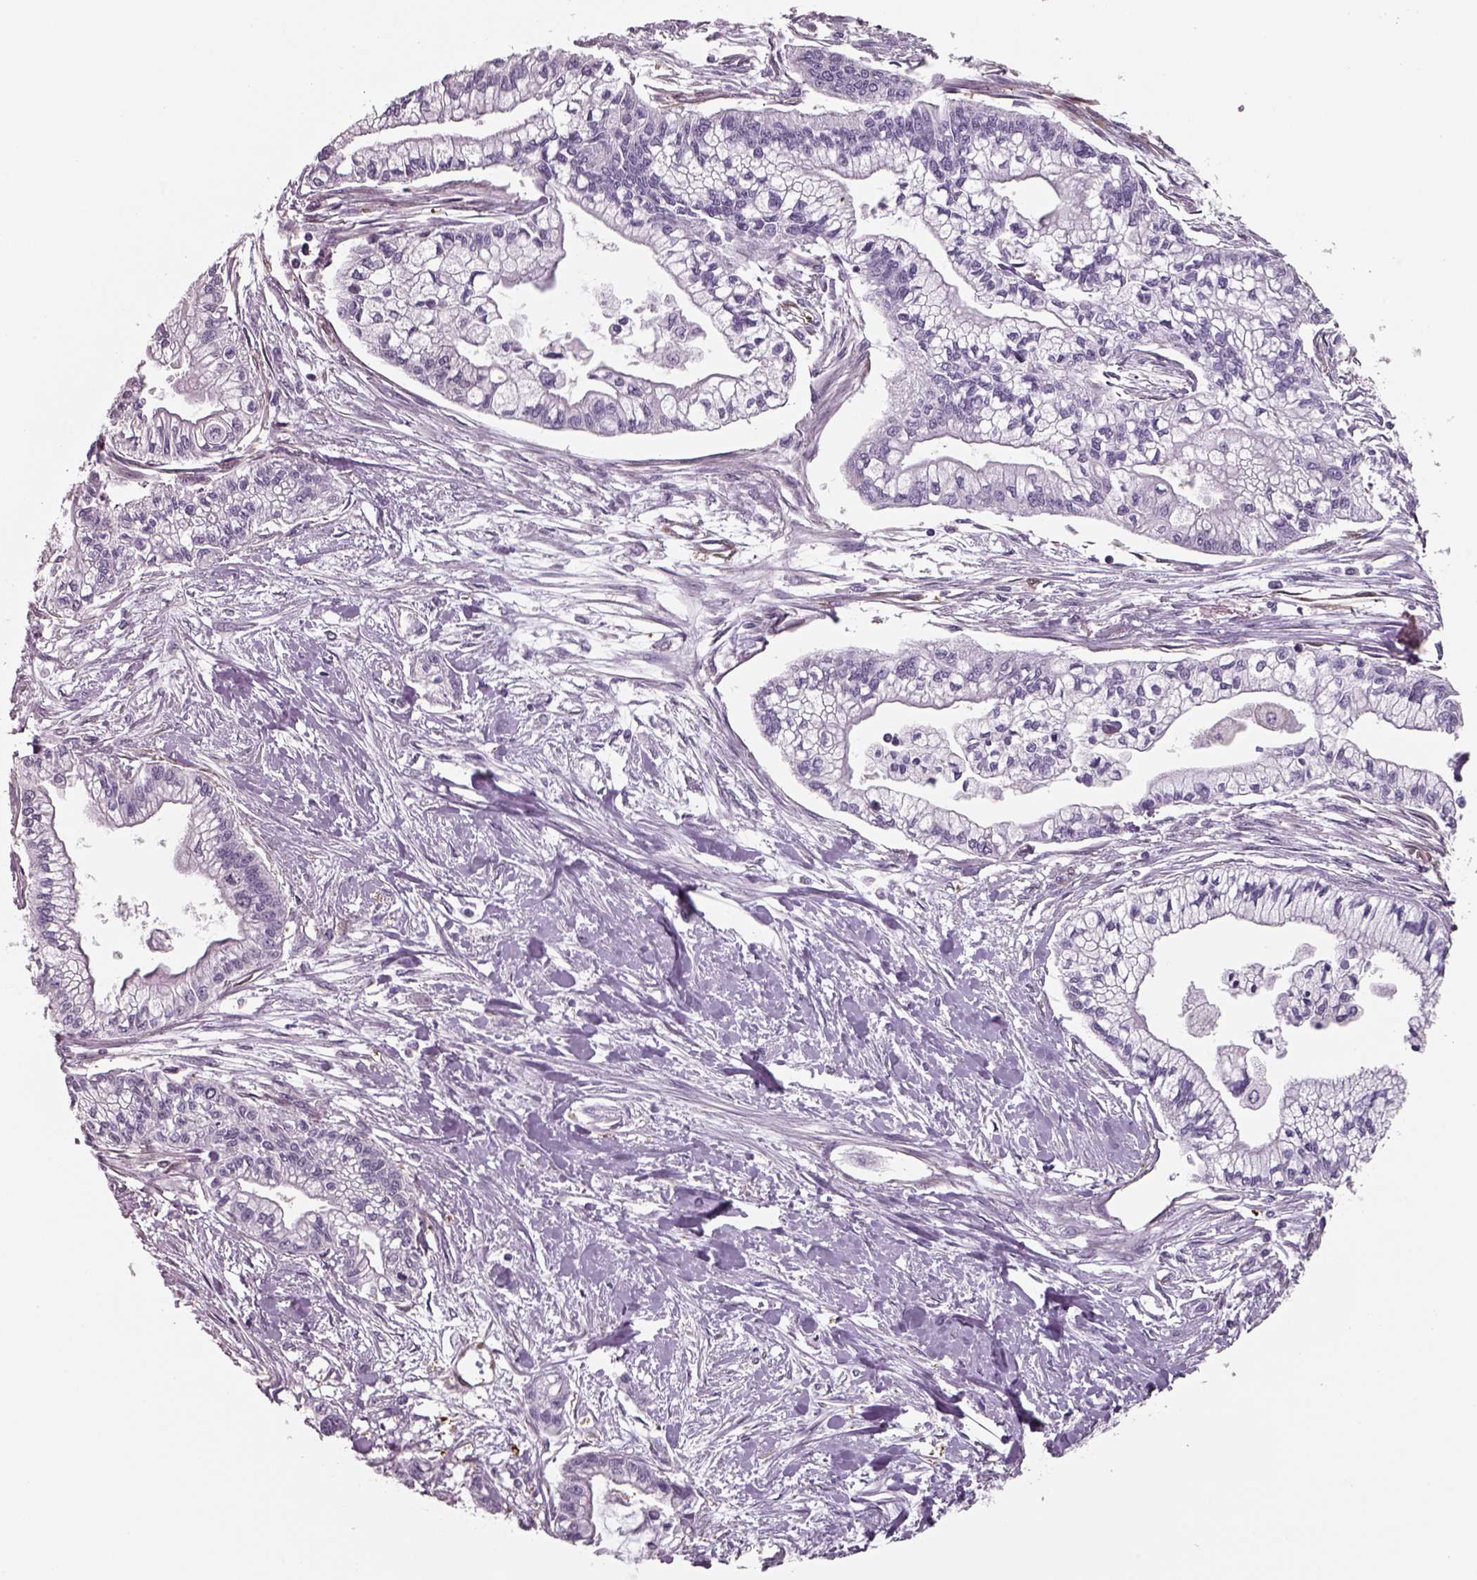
{"staining": {"intensity": "negative", "quantity": "none", "location": "none"}, "tissue": "pancreatic cancer", "cell_type": "Tumor cells", "image_type": "cancer", "snomed": [{"axis": "morphology", "description": "Adenocarcinoma, NOS"}, {"axis": "topography", "description": "Pancreas"}], "caption": "Tumor cells show no significant positivity in pancreatic cancer.", "gene": "ISYNA1", "patient": {"sex": "male", "age": 54}}